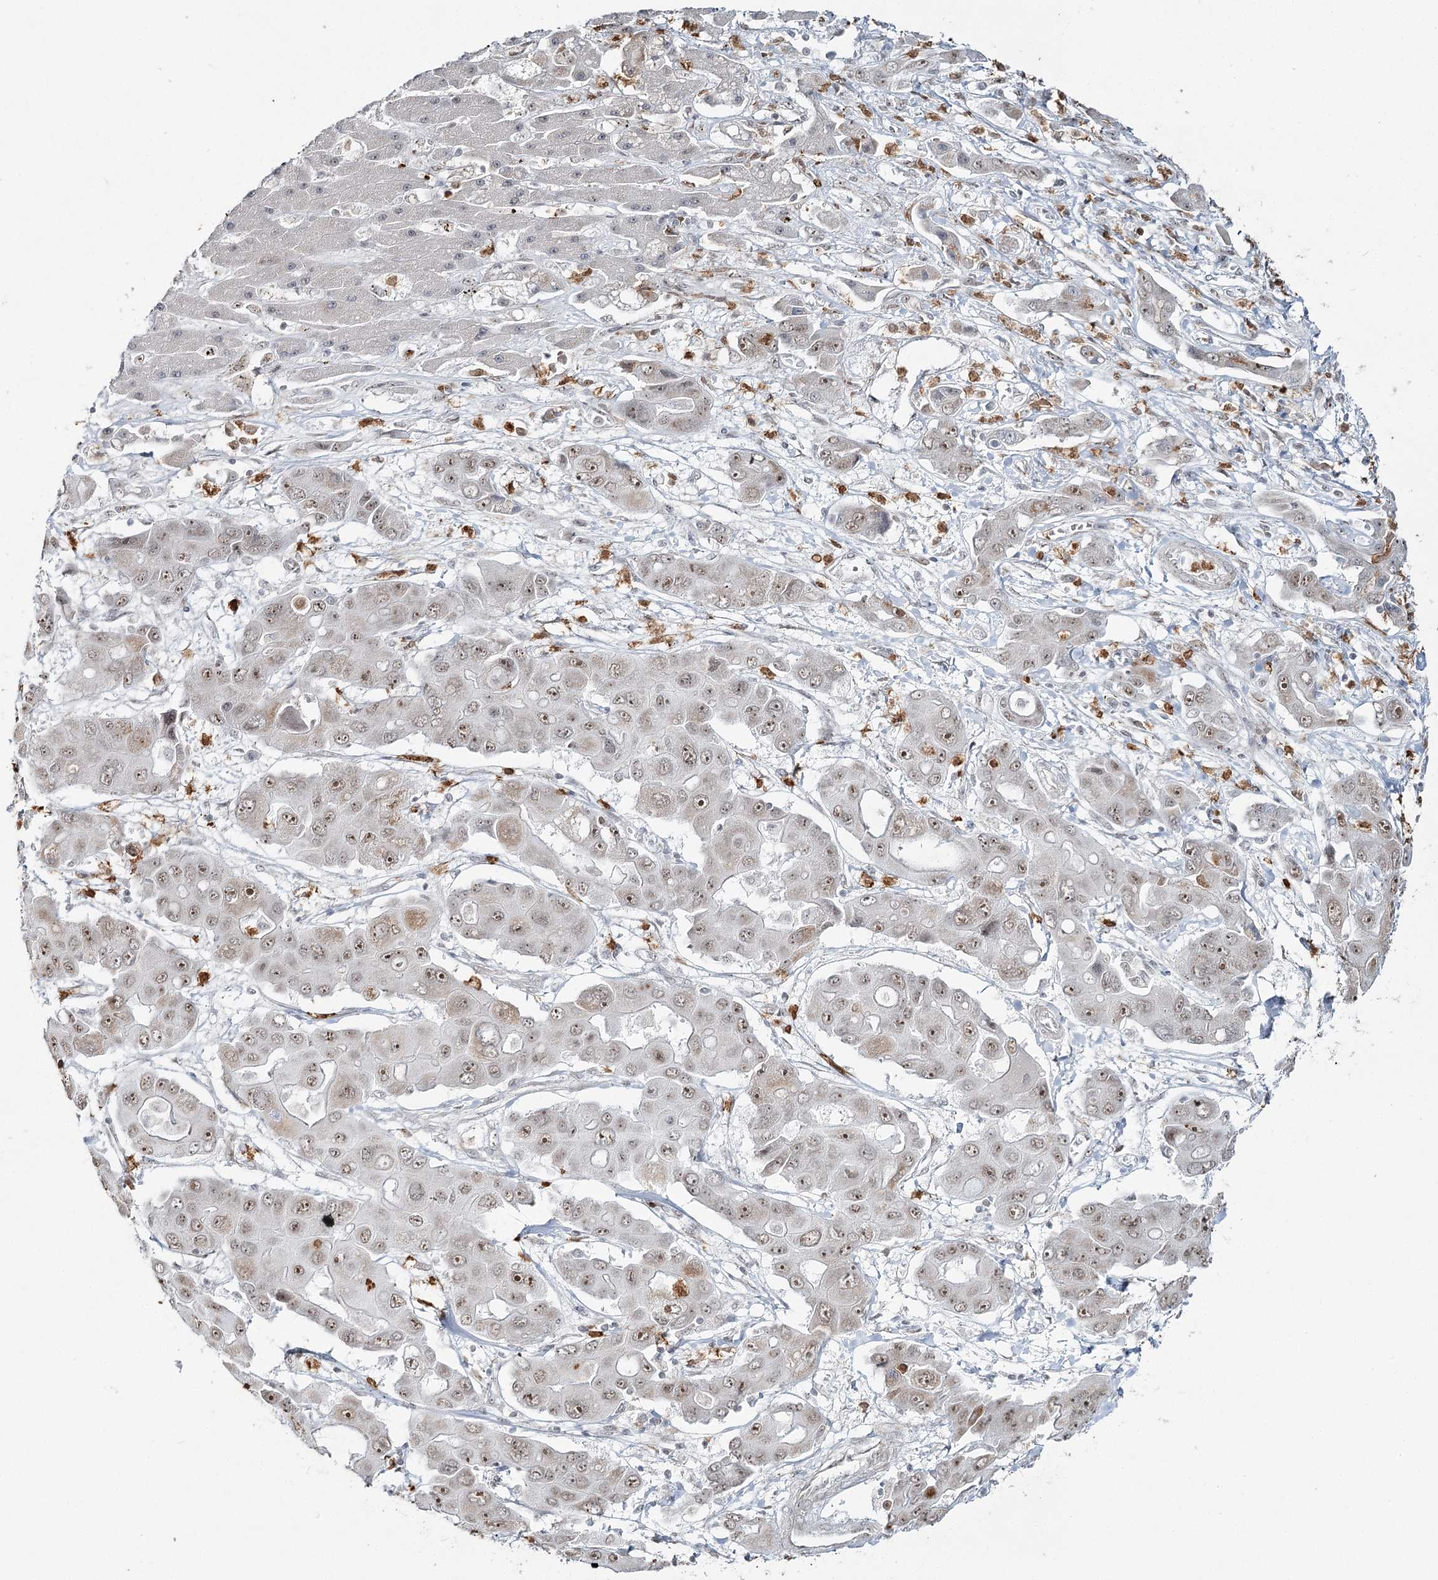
{"staining": {"intensity": "weak", "quantity": ">75%", "location": "nuclear"}, "tissue": "liver cancer", "cell_type": "Tumor cells", "image_type": "cancer", "snomed": [{"axis": "morphology", "description": "Cholangiocarcinoma"}, {"axis": "topography", "description": "Liver"}], "caption": "Immunohistochemistry (IHC) micrograph of neoplastic tissue: liver cholangiocarcinoma stained using IHC exhibits low levels of weak protein expression localized specifically in the nuclear of tumor cells, appearing as a nuclear brown color.", "gene": "ATAD1", "patient": {"sex": "male", "age": 67}}